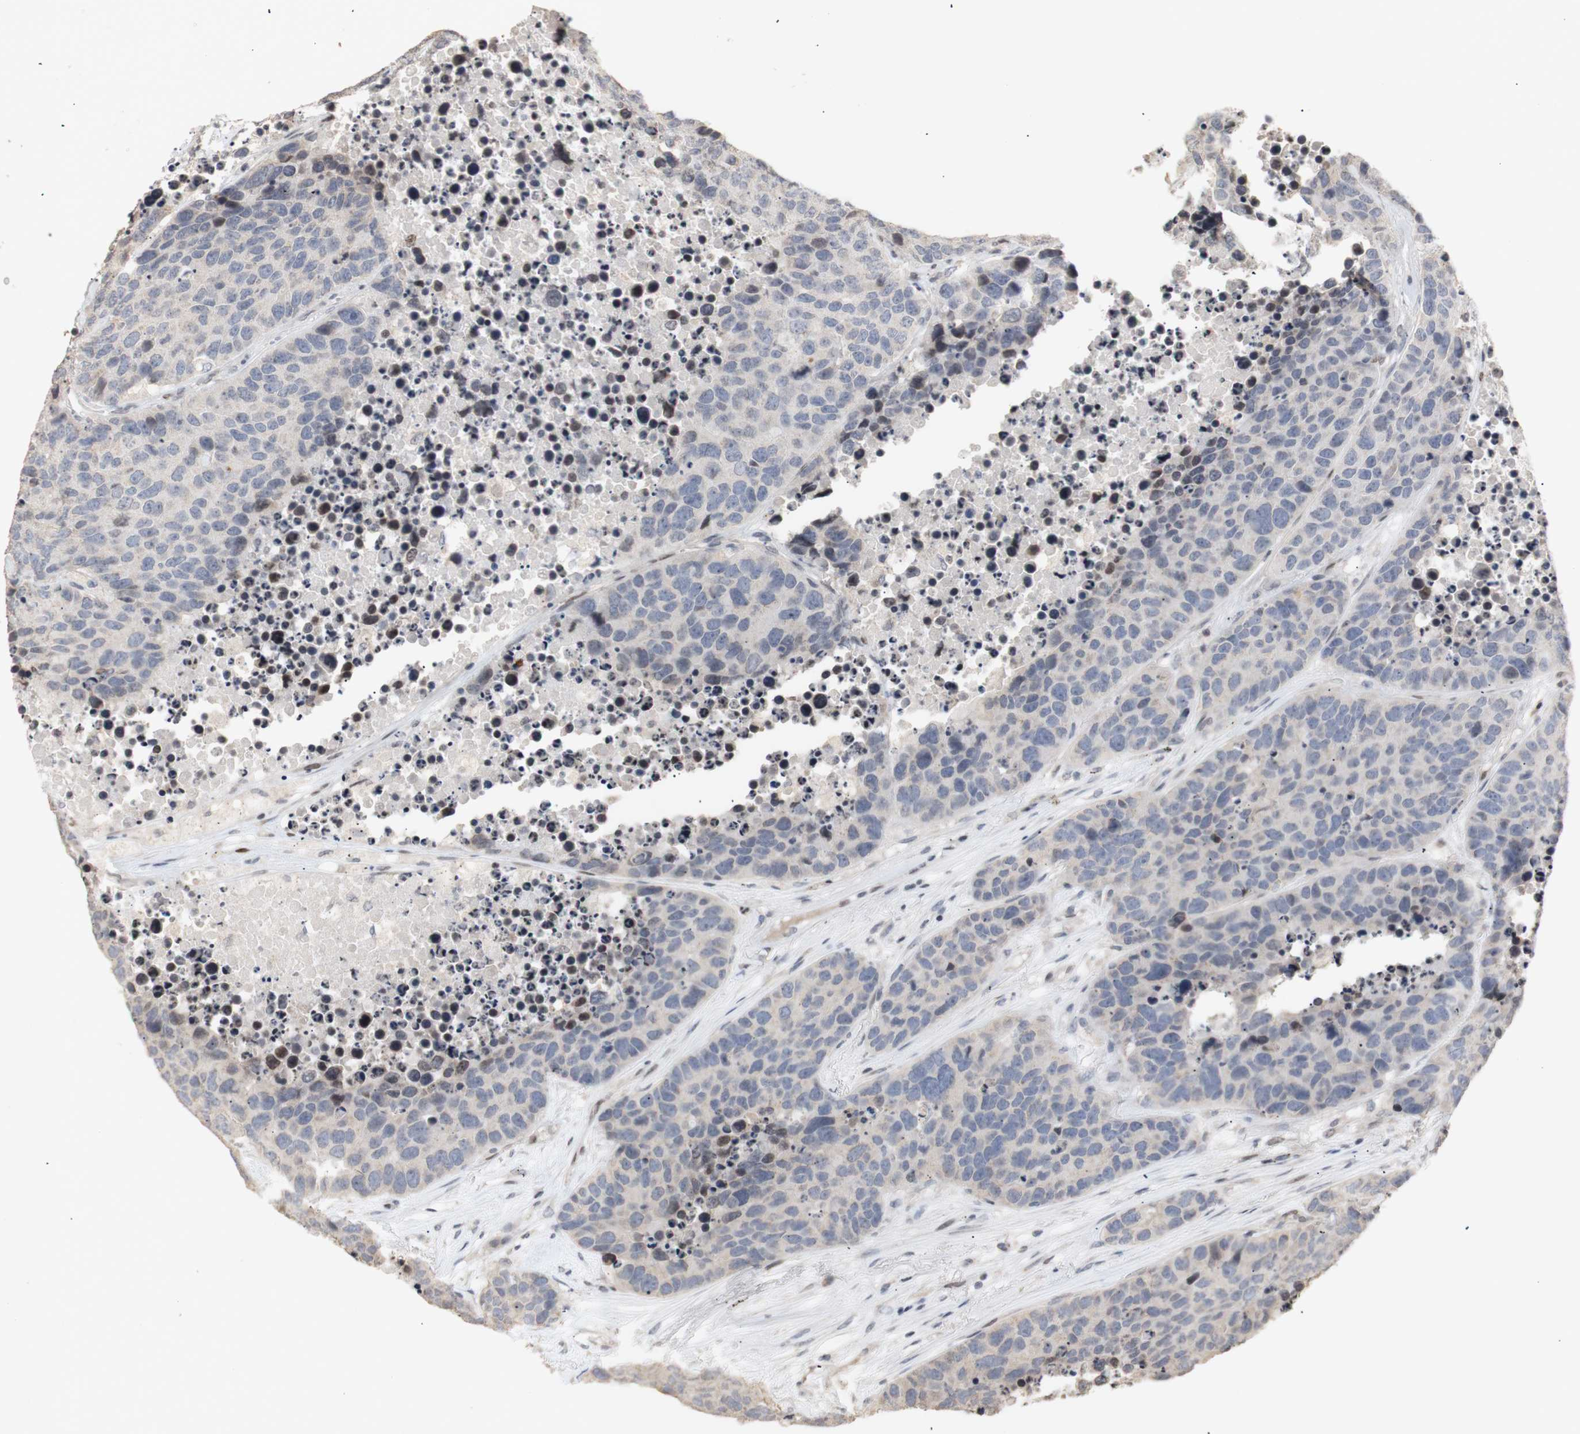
{"staining": {"intensity": "negative", "quantity": "none", "location": "none"}, "tissue": "carcinoid", "cell_type": "Tumor cells", "image_type": "cancer", "snomed": [{"axis": "morphology", "description": "Carcinoid, malignant, NOS"}, {"axis": "topography", "description": "Lung"}], "caption": "Immunohistochemistry (IHC) of human carcinoid exhibits no positivity in tumor cells. Brightfield microscopy of immunohistochemistry stained with DAB (brown) and hematoxylin (blue), captured at high magnification.", "gene": "FOSB", "patient": {"sex": "male", "age": 60}}